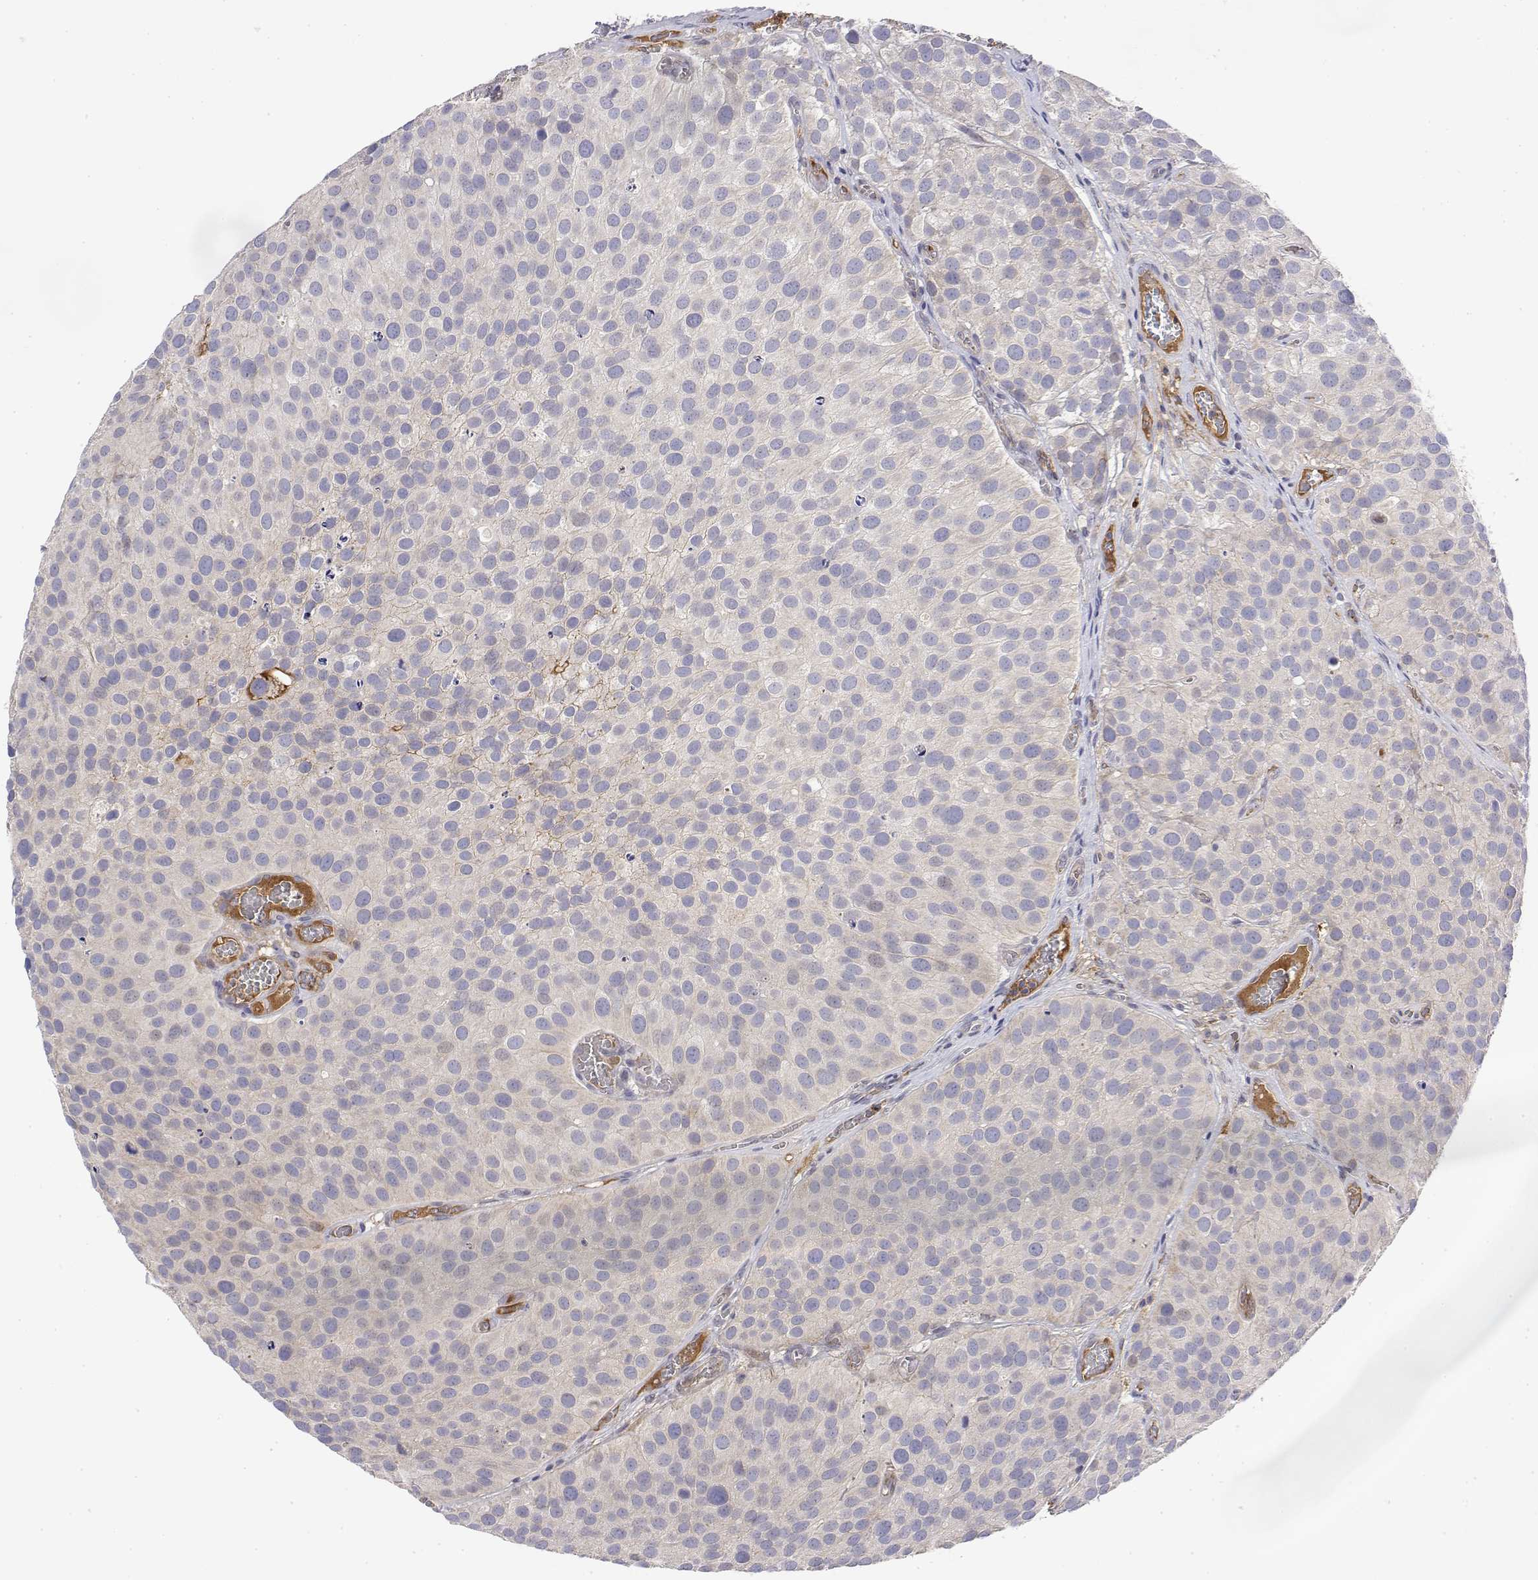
{"staining": {"intensity": "negative", "quantity": "none", "location": "none"}, "tissue": "urothelial cancer", "cell_type": "Tumor cells", "image_type": "cancer", "snomed": [{"axis": "morphology", "description": "Urothelial carcinoma, Low grade"}, {"axis": "topography", "description": "Urinary bladder"}], "caption": "IHC image of neoplastic tissue: human urothelial carcinoma (low-grade) stained with DAB (3,3'-diaminobenzidine) demonstrates no significant protein staining in tumor cells.", "gene": "IGFBP4", "patient": {"sex": "female", "age": 69}}